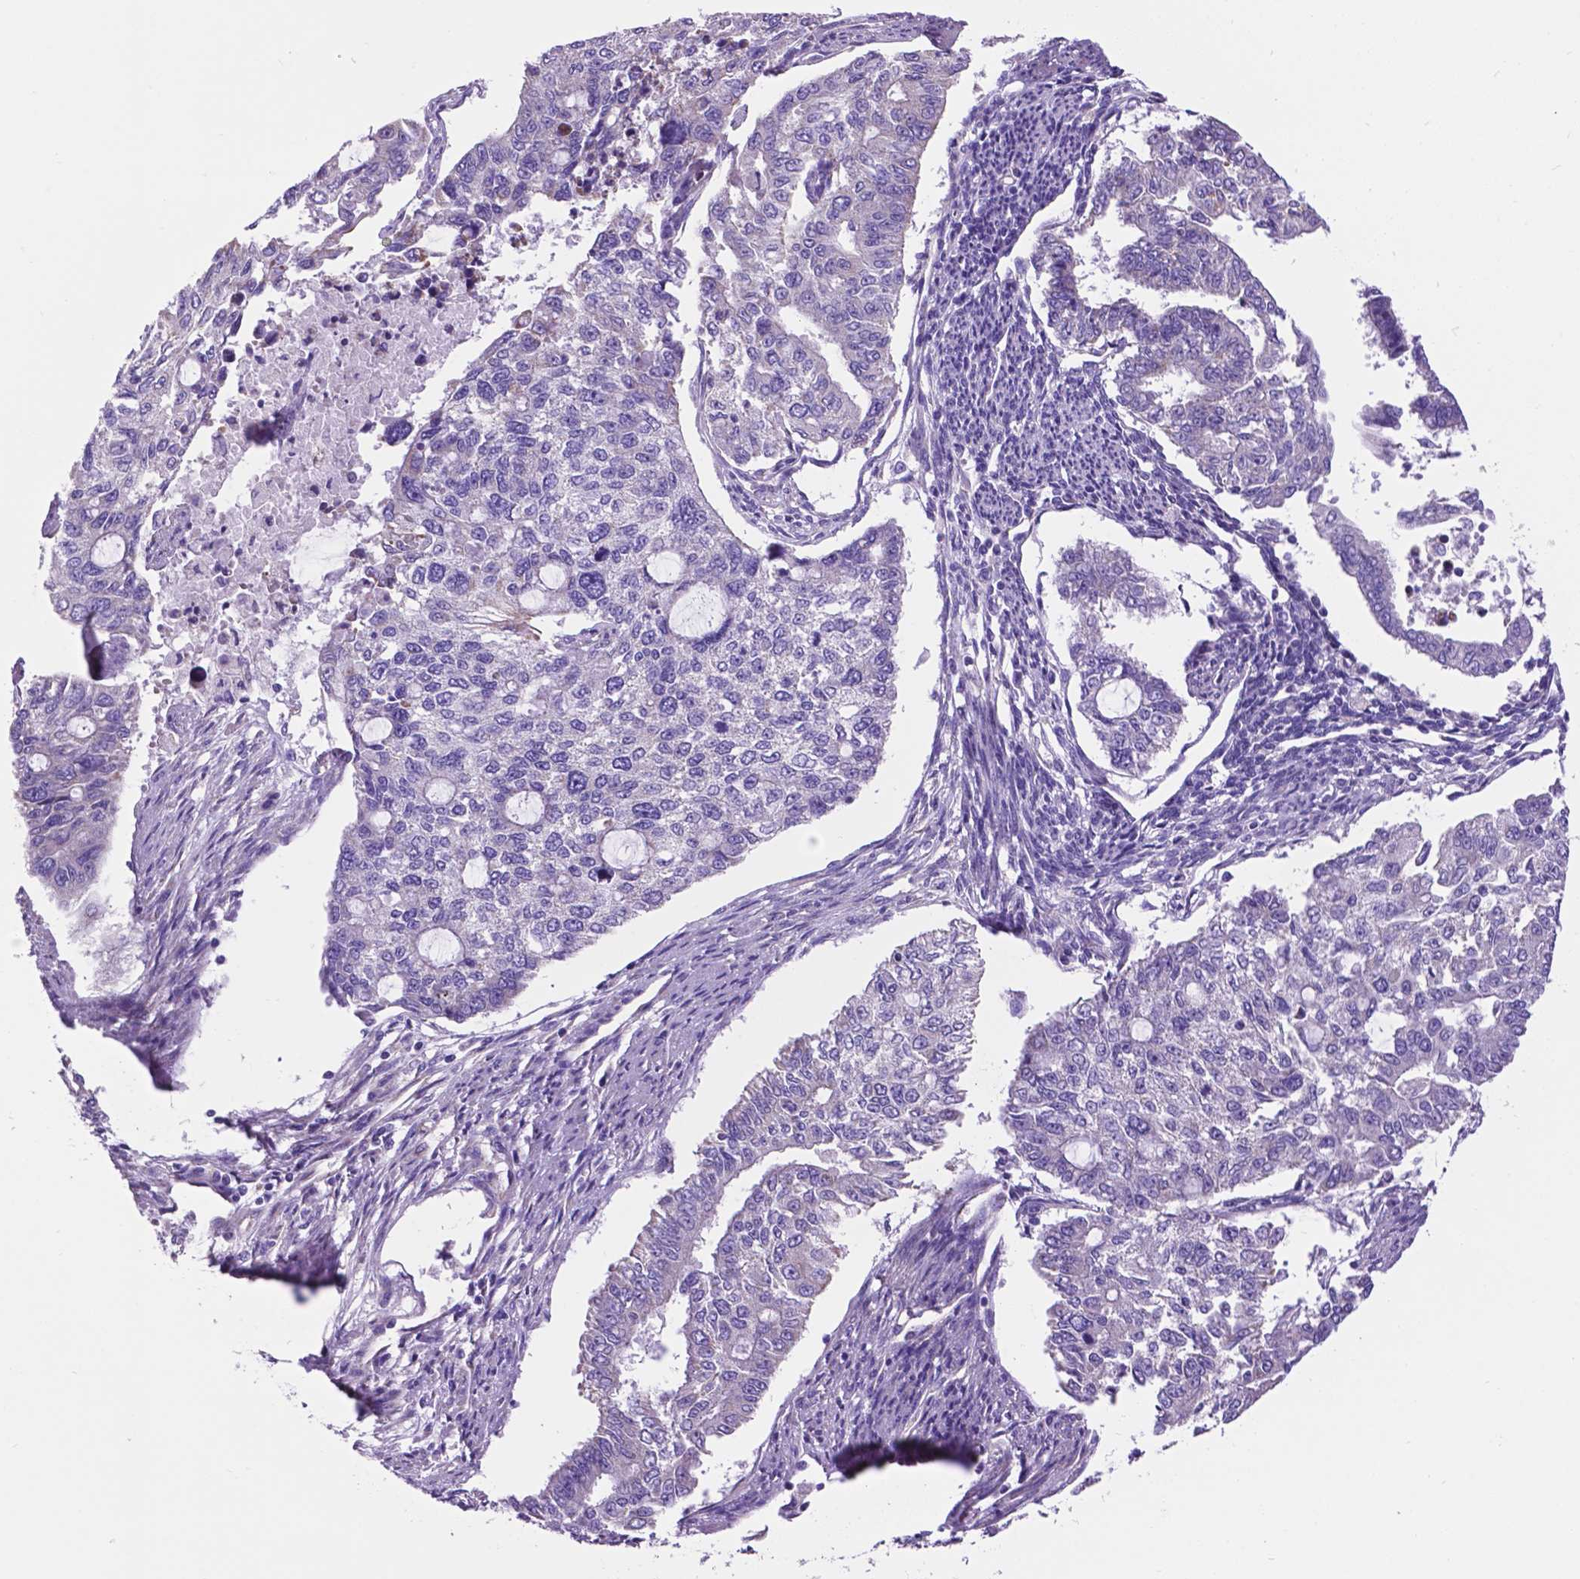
{"staining": {"intensity": "negative", "quantity": "none", "location": "none"}, "tissue": "endometrial cancer", "cell_type": "Tumor cells", "image_type": "cancer", "snomed": [{"axis": "morphology", "description": "Adenocarcinoma, NOS"}, {"axis": "topography", "description": "Uterus"}], "caption": "Protein analysis of adenocarcinoma (endometrial) reveals no significant staining in tumor cells. (DAB immunohistochemistry, high magnification).", "gene": "TMEM121B", "patient": {"sex": "female", "age": 59}}